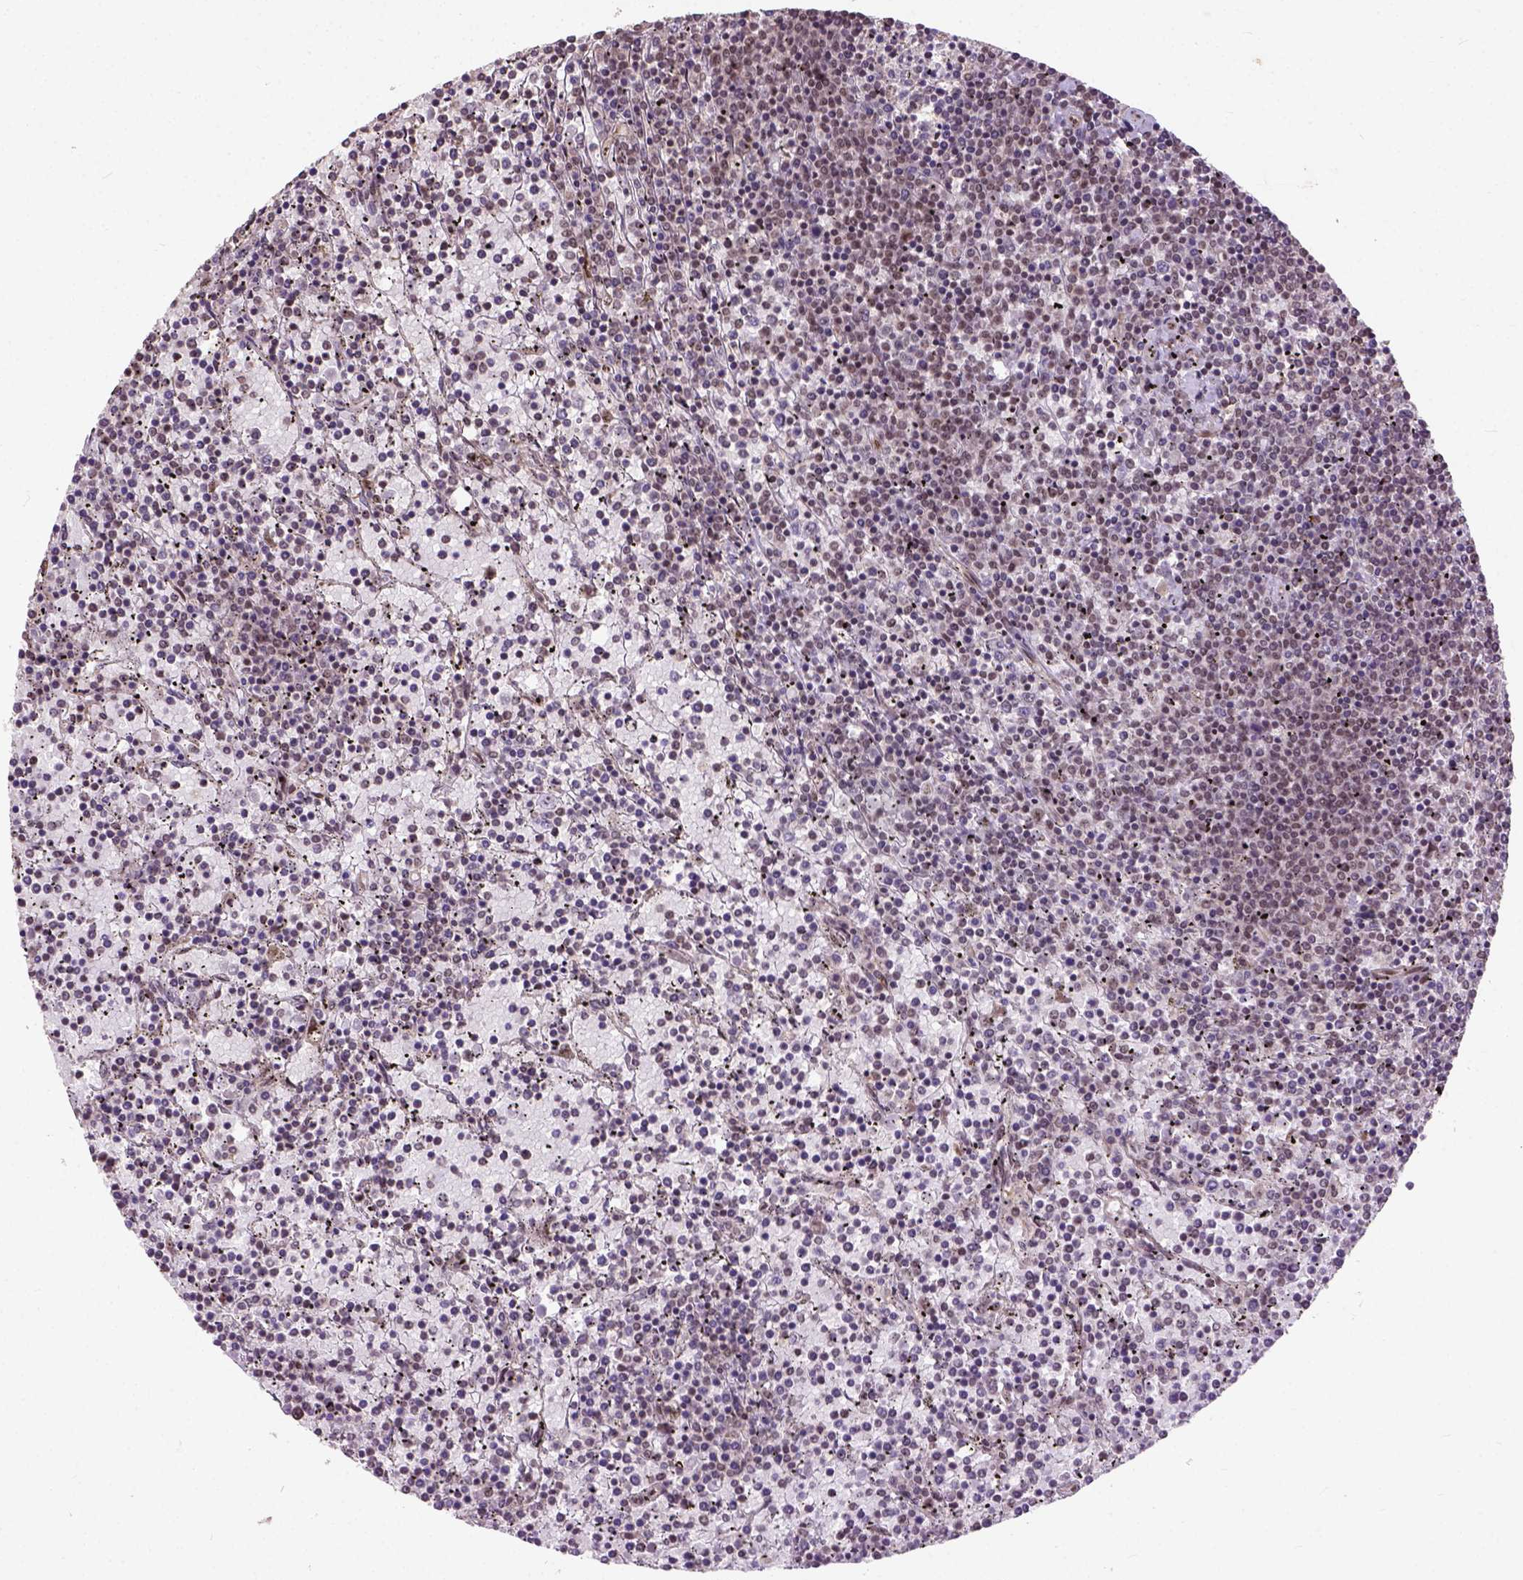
{"staining": {"intensity": "moderate", "quantity": "25%-75%", "location": "nuclear"}, "tissue": "lymphoma", "cell_type": "Tumor cells", "image_type": "cancer", "snomed": [{"axis": "morphology", "description": "Malignant lymphoma, non-Hodgkin's type, Low grade"}, {"axis": "topography", "description": "Spleen"}], "caption": "Moderate nuclear positivity for a protein is present in approximately 25%-75% of tumor cells of lymphoma using immunohistochemistry.", "gene": "ZNF630", "patient": {"sex": "female", "age": 77}}